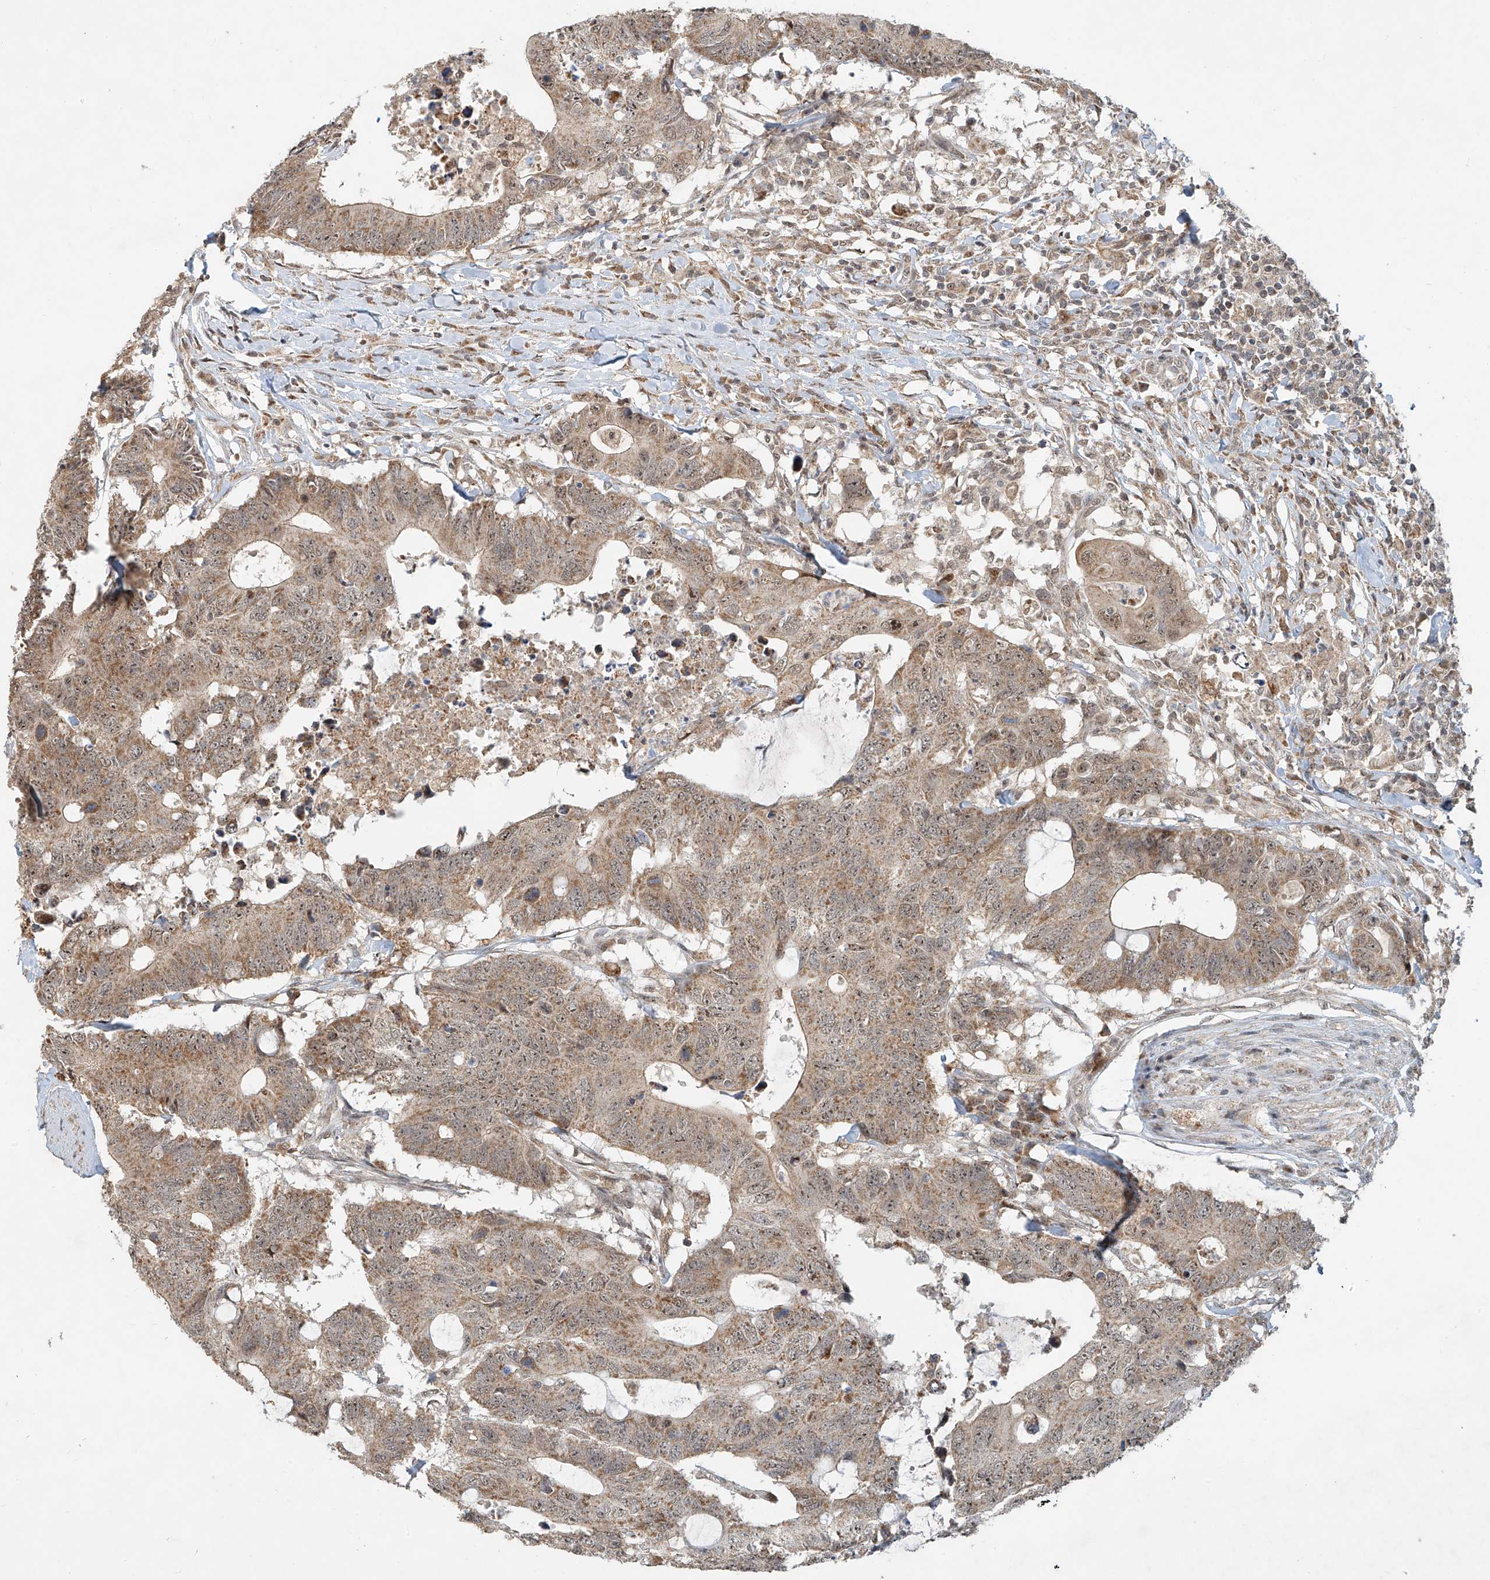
{"staining": {"intensity": "weak", "quantity": ">75%", "location": "cytoplasmic/membranous"}, "tissue": "colorectal cancer", "cell_type": "Tumor cells", "image_type": "cancer", "snomed": [{"axis": "morphology", "description": "Adenocarcinoma, NOS"}, {"axis": "topography", "description": "Colon"}], "caption": "Immunohistochemistry (IHC) staining of adenocarcinoma (colorectal), which shows low levels of weak cytoplasmic/membranous staining in about >75% of tumor cells indicating weak cytoplasmic/membranous protein expression. The staining was performed using DAB (3,3'-diaminobenzidine) (brown) for protein detection and nuclei were counterstained in hematoxylin (blue).", "gene": "SYTL3", "patient": {"sex": "male", "age": 71}}